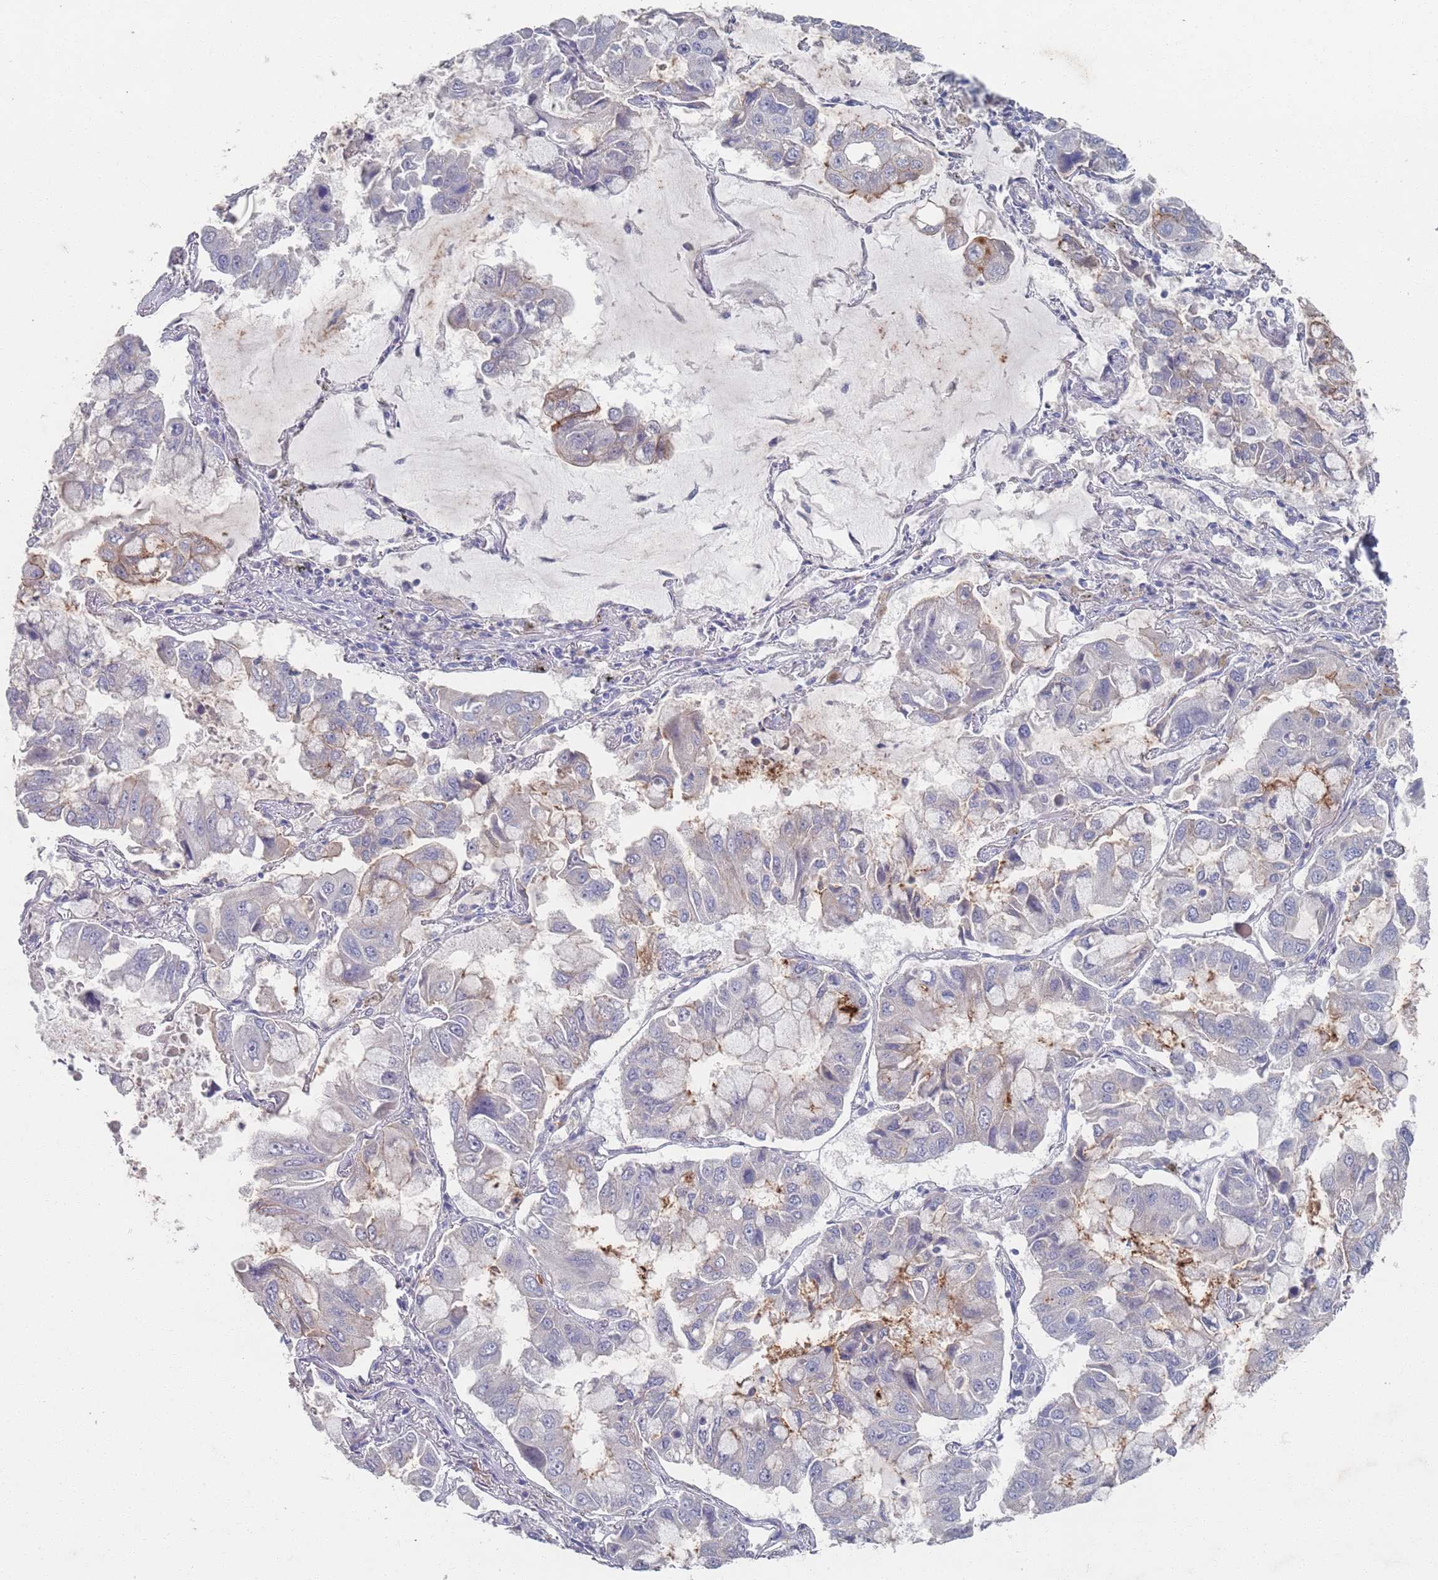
{"staining": {"intensity": "negative", "quantity": "none", "location": "none"}, "tissue": "lung cancer", "cell_type": "Tumor cells", "image_type": "cancer", "snomed": [{"axis": "morphology", "description": "Adenocarcinoma, NOS"}, {"axis": "topography", "description": "Lung"}], "caption": "Immunohistochemistry of lung cancer demonstrates no positivity in tumor cells.", "gene": "PROM2", "patient": {"sex": "male", "age": 64}}